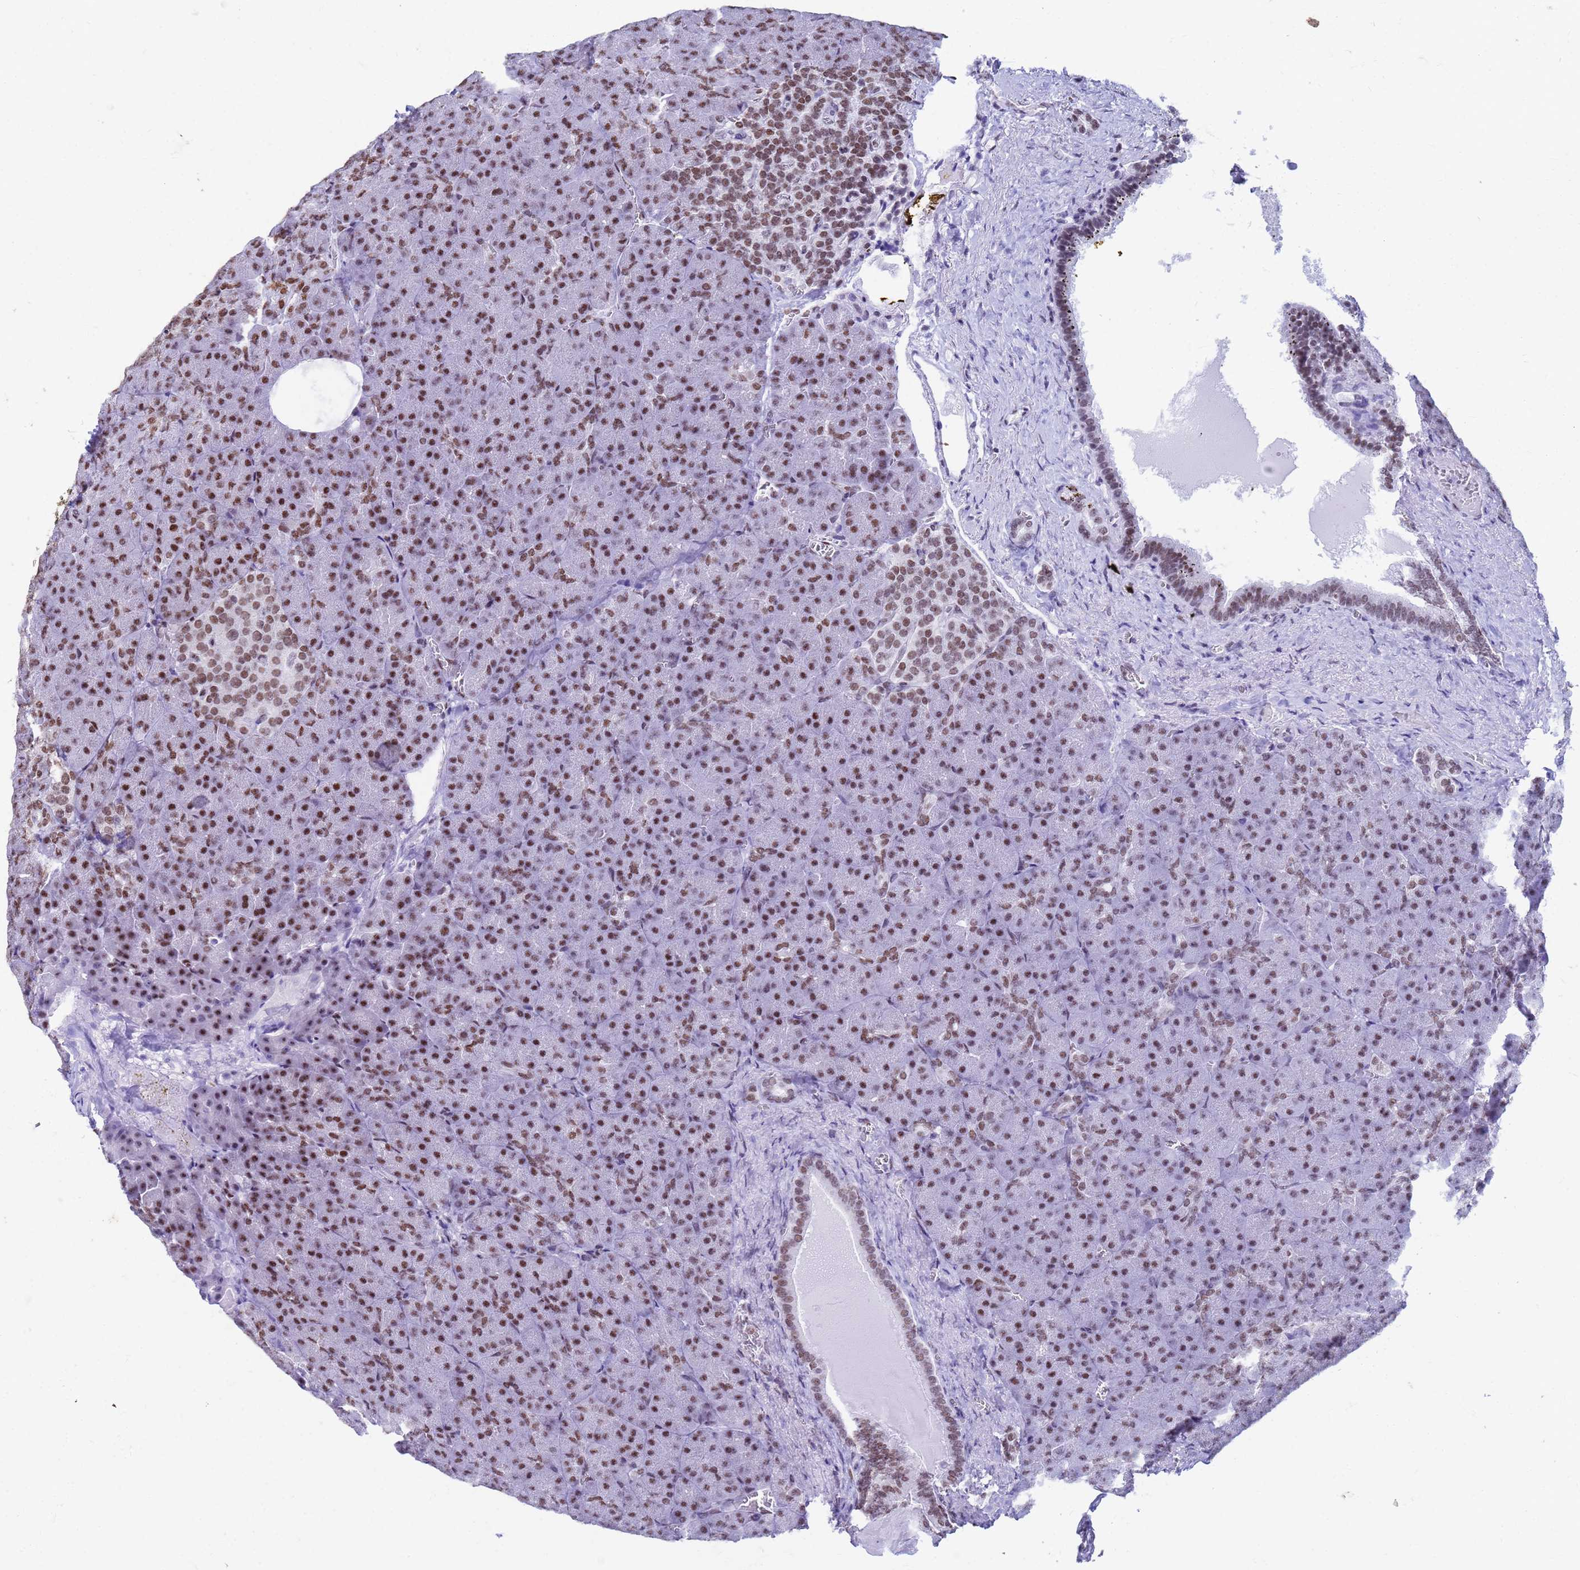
{"staining": {"intensity": "moderate", "quantity": ">75%", "location": "nuclear"}, "tissue": "pancreas", "cell_type": "Exocrine glandular cells", "image_type": "normal", "snomed": [{"axis": "morphology", "description": "Normal tissue, NOS"}, {"axis": "topography", "description": "Pancreas"}], "caption": "About >75% of exocrine glandular cells in normal pancreas demonstrate moderate nuclear protein positivity as visualized by brown immunohistochemical staining.", "gene": "FAM170B", "patient": {"sex": "female", "age": 74}}